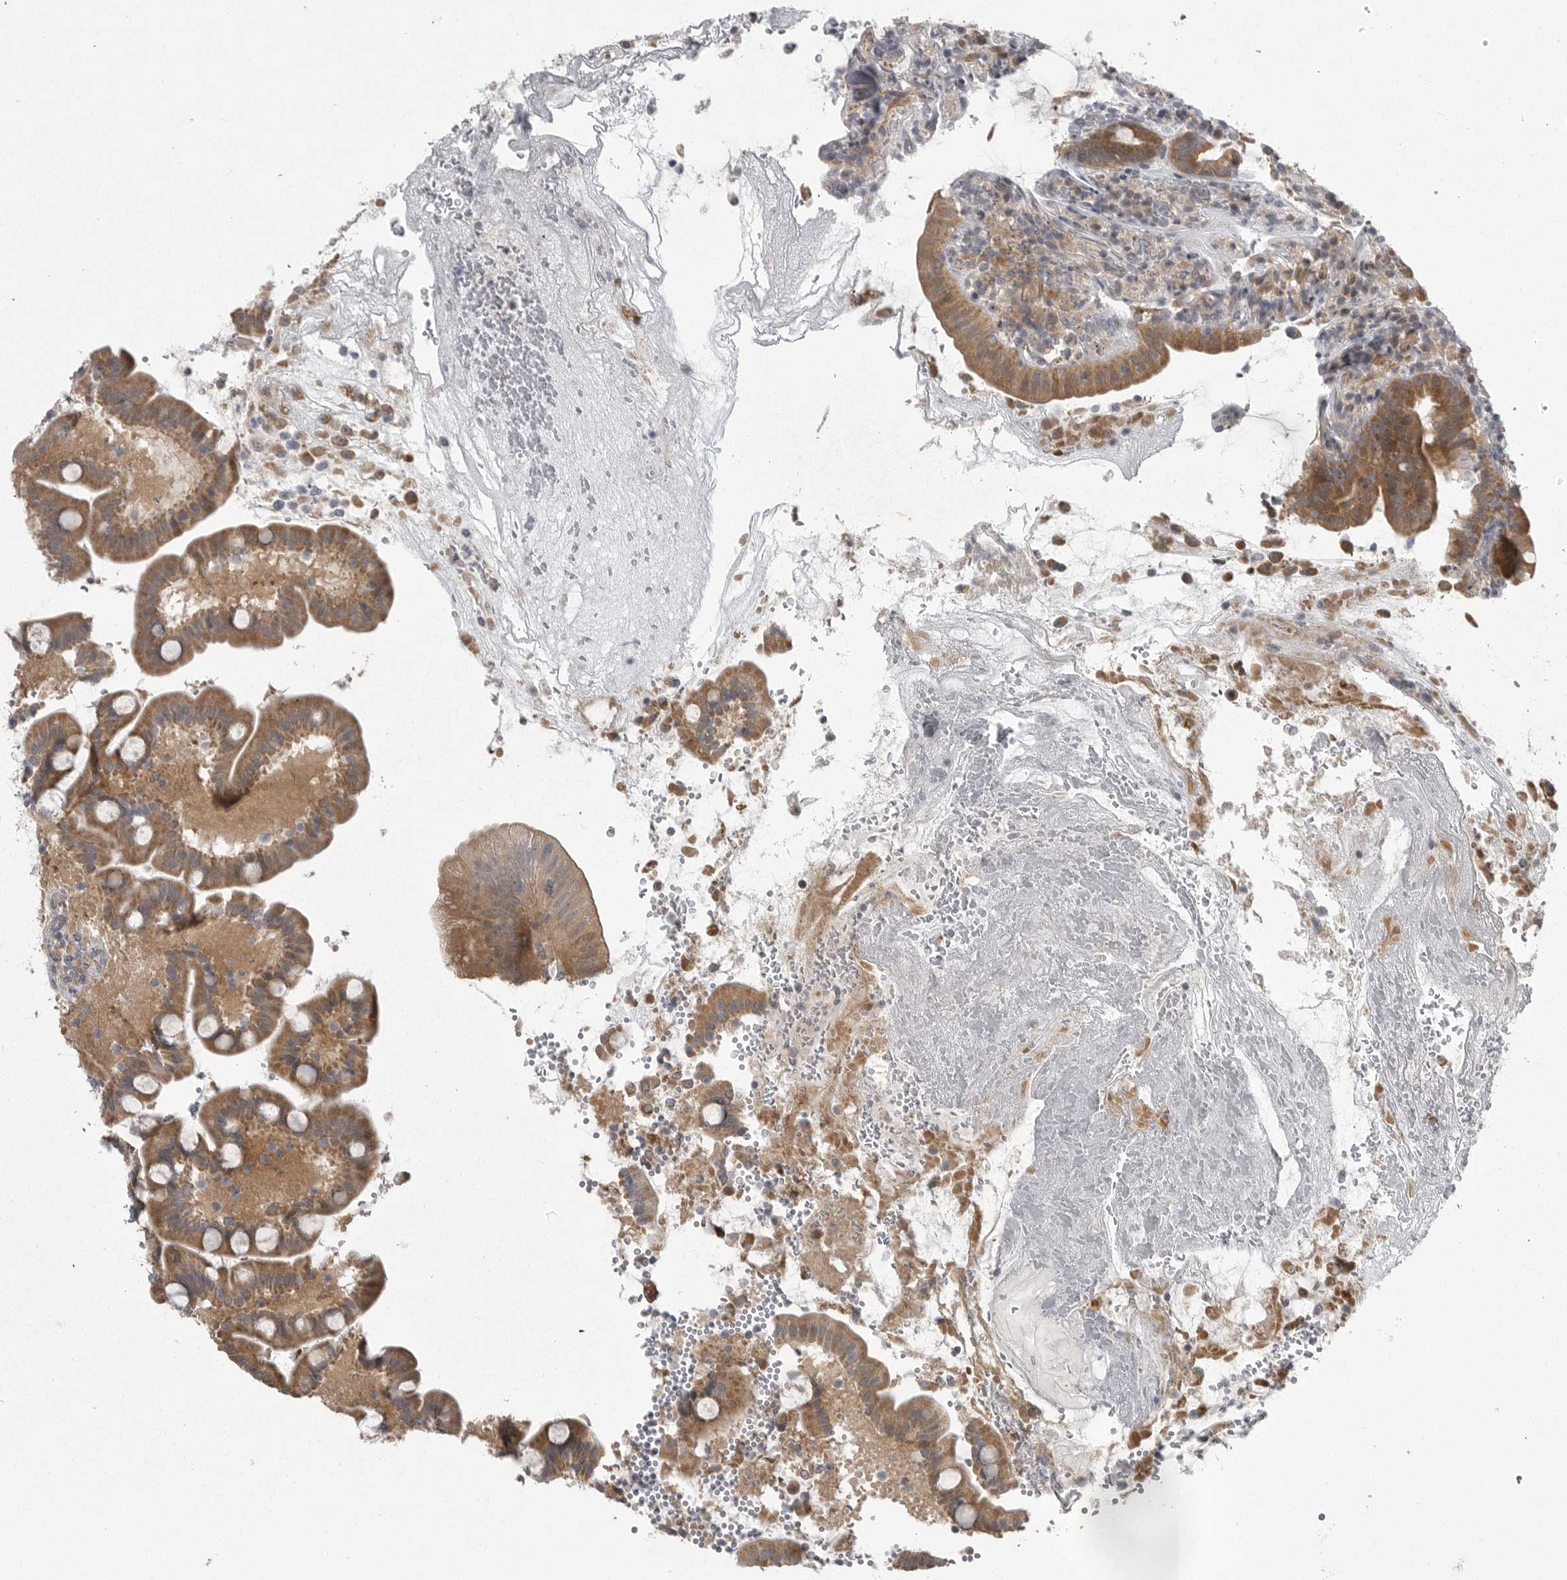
{"staining": {"intensity": "moderate", "quantity": "25%-75%", "location": "cytoplasmic/membranous"}, "tissue": "duodenum", "cell_type": "Glandular cells", "image_type": "normal", "snomed": [{"axis": "morphology", "description": "Normal tissue, NOS"}, {"axis": "topography", "description": "Duodenum"}], "caption": "DAB (3,3'-diaminobenzidine) immunohistochemical staining of unremarkable duodenum demonstrates moderate cytoplasmic/membranous protein positivity in about 25%-75% of glandular cells.", "gene": "PPP1R9A", "patient": {"sex": "male", "age": 54}}